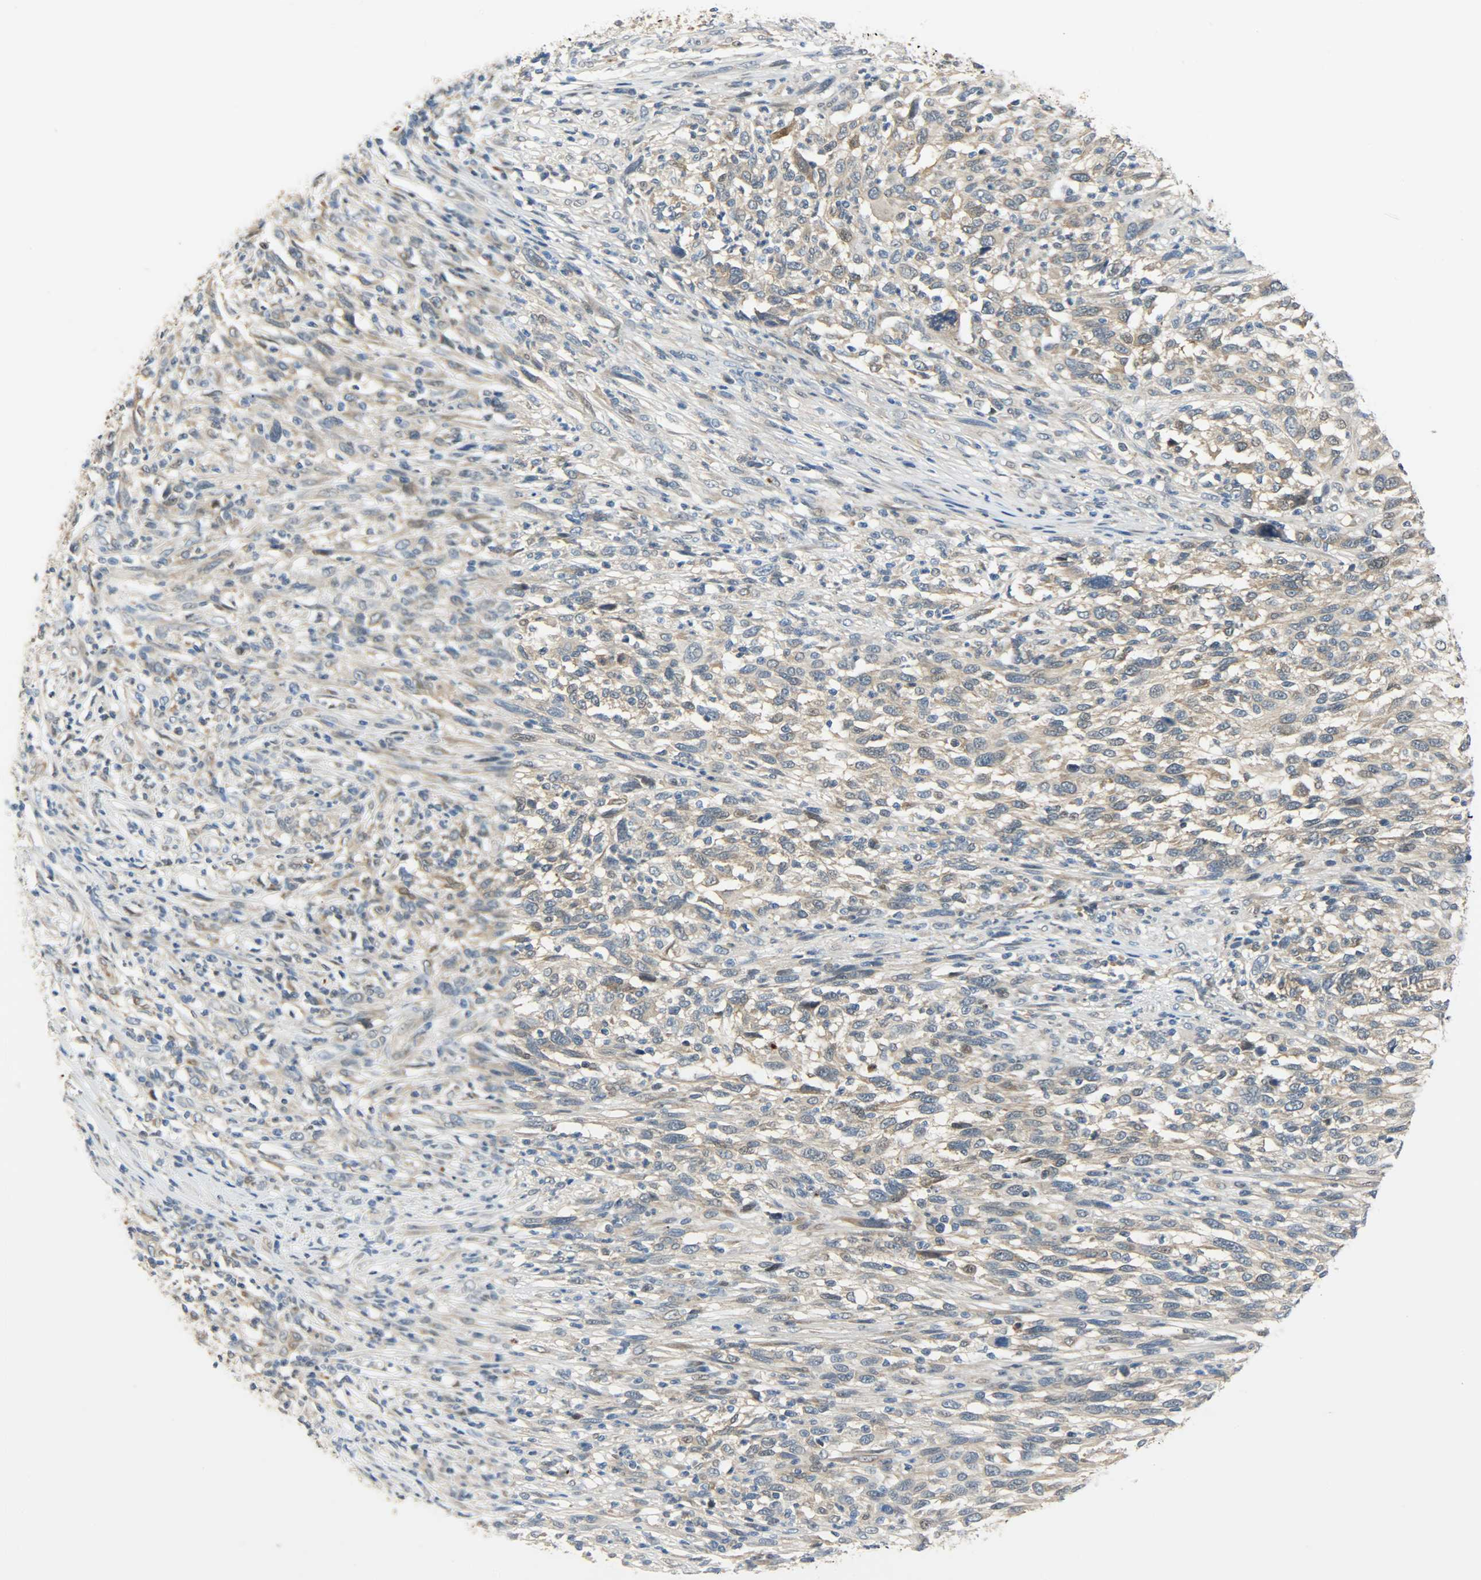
{"staining": {"intensity": "weak", "quantity": ">75%", "location": "cytoplasmic/membranous"}, "tissue": "melanoma", "cell_type": "Tumor cells", "image_type": "cancer", "snomed": [{"axis": "morphology", "description": "Malignant melanoma, Metastatic site"}, {"axis": "topography", "description": "Lymph node"}], "caption": "DAB immunohistochemical staining of malignant melanoma (metastatic site) exhibits weak cytoplasmic/membranous protein positivity in about >75% of tumor cells.", "gene": "EIF4EBP1", "patient": {"sex": "male", "age": 61}}